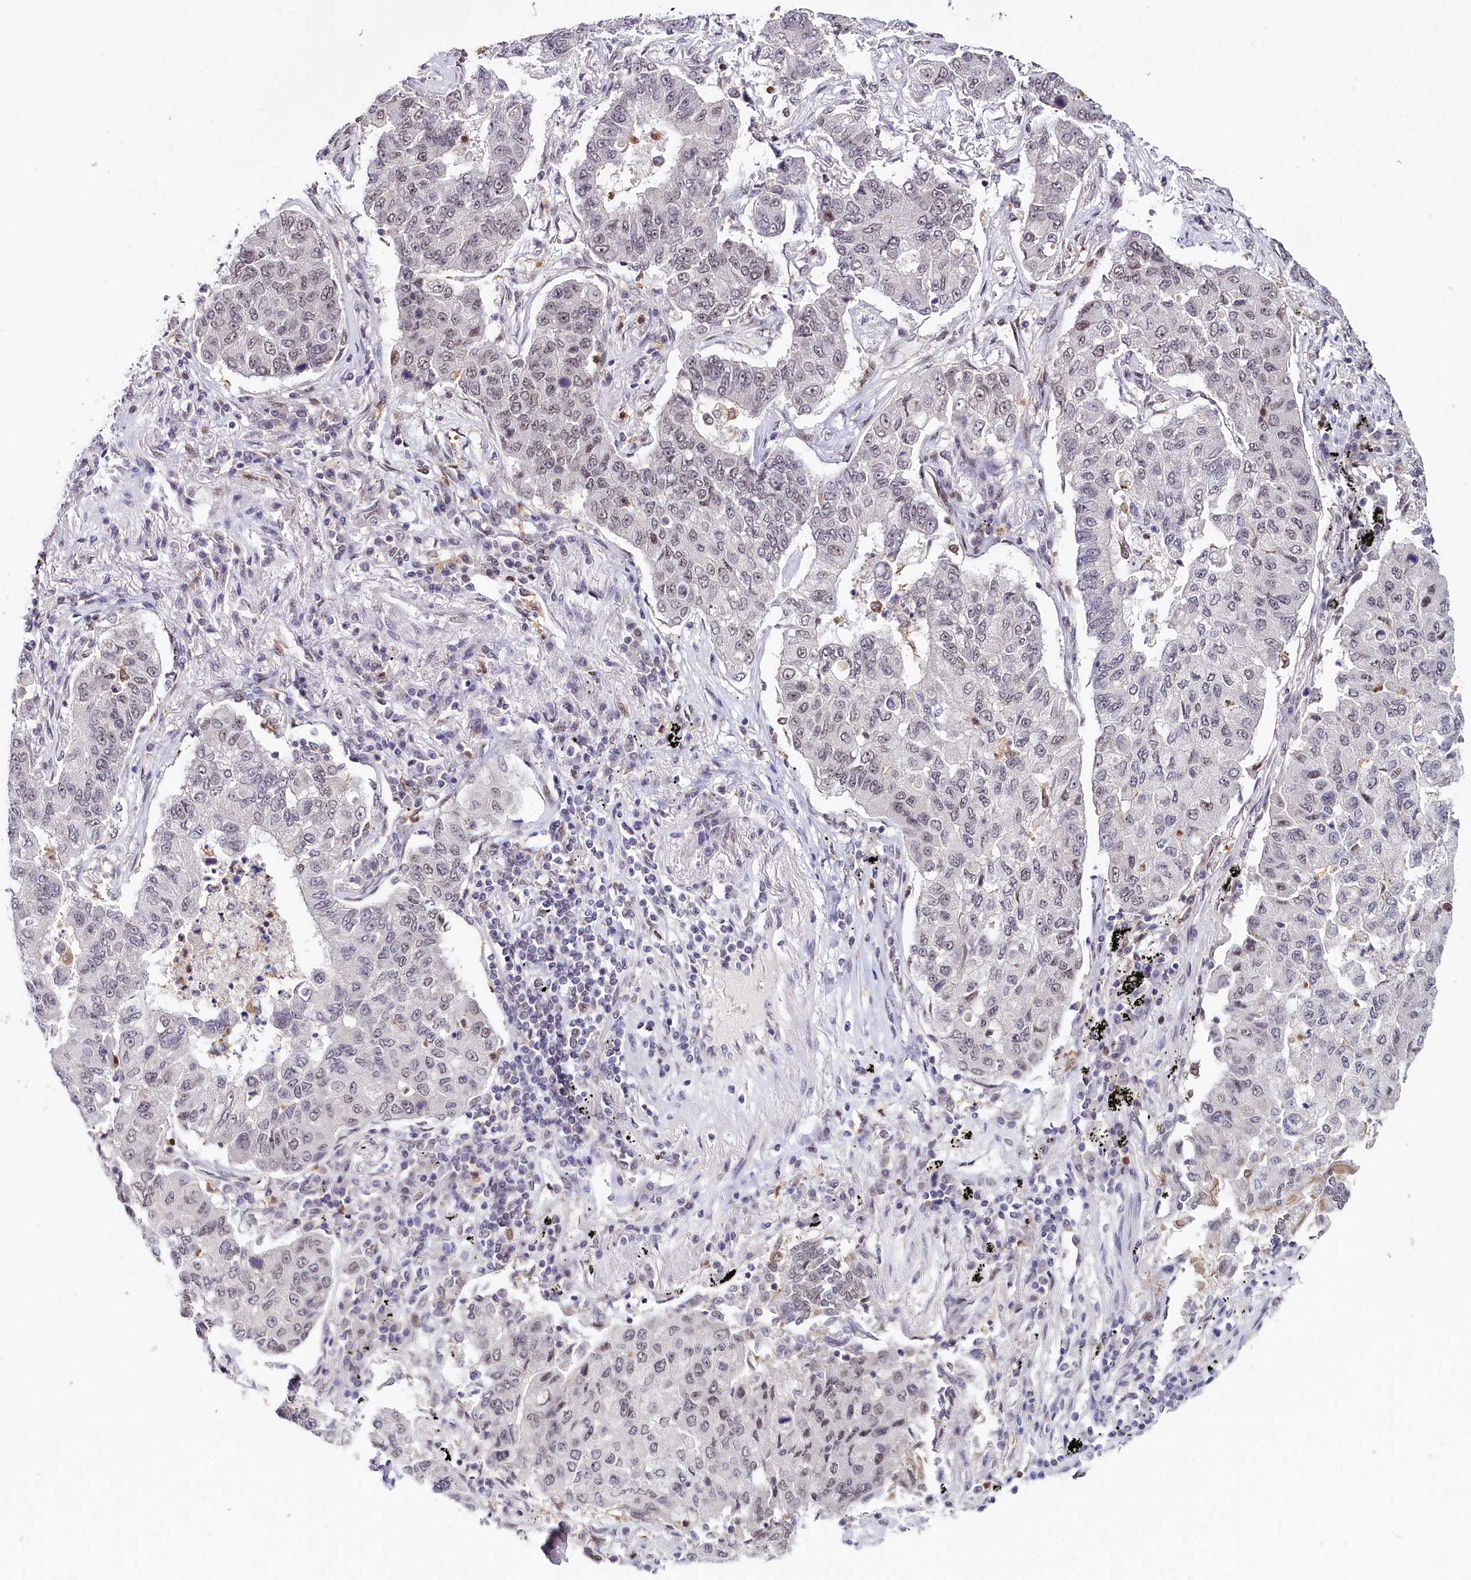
{"staining": {"intensity": "negative", "quantity": "none", "location": "none"}, "tissue": "lung cancer", "cell_type": "Tumor cells", "image_type": "cancer", "snomed": [{"axis": "morphology", "description": "Squamous cell carcinoma, NOS"}, {"axis": "topography", "description": "Lung"}], "caption": "Immunohistochemistry image of neoplastic tissue: squamous cell carcinoma (lung) stained with DAB displays no significant protein expression in tumor cells.", "gene": "SCAF11", "patient": {"sex": "male", "age": 74}}